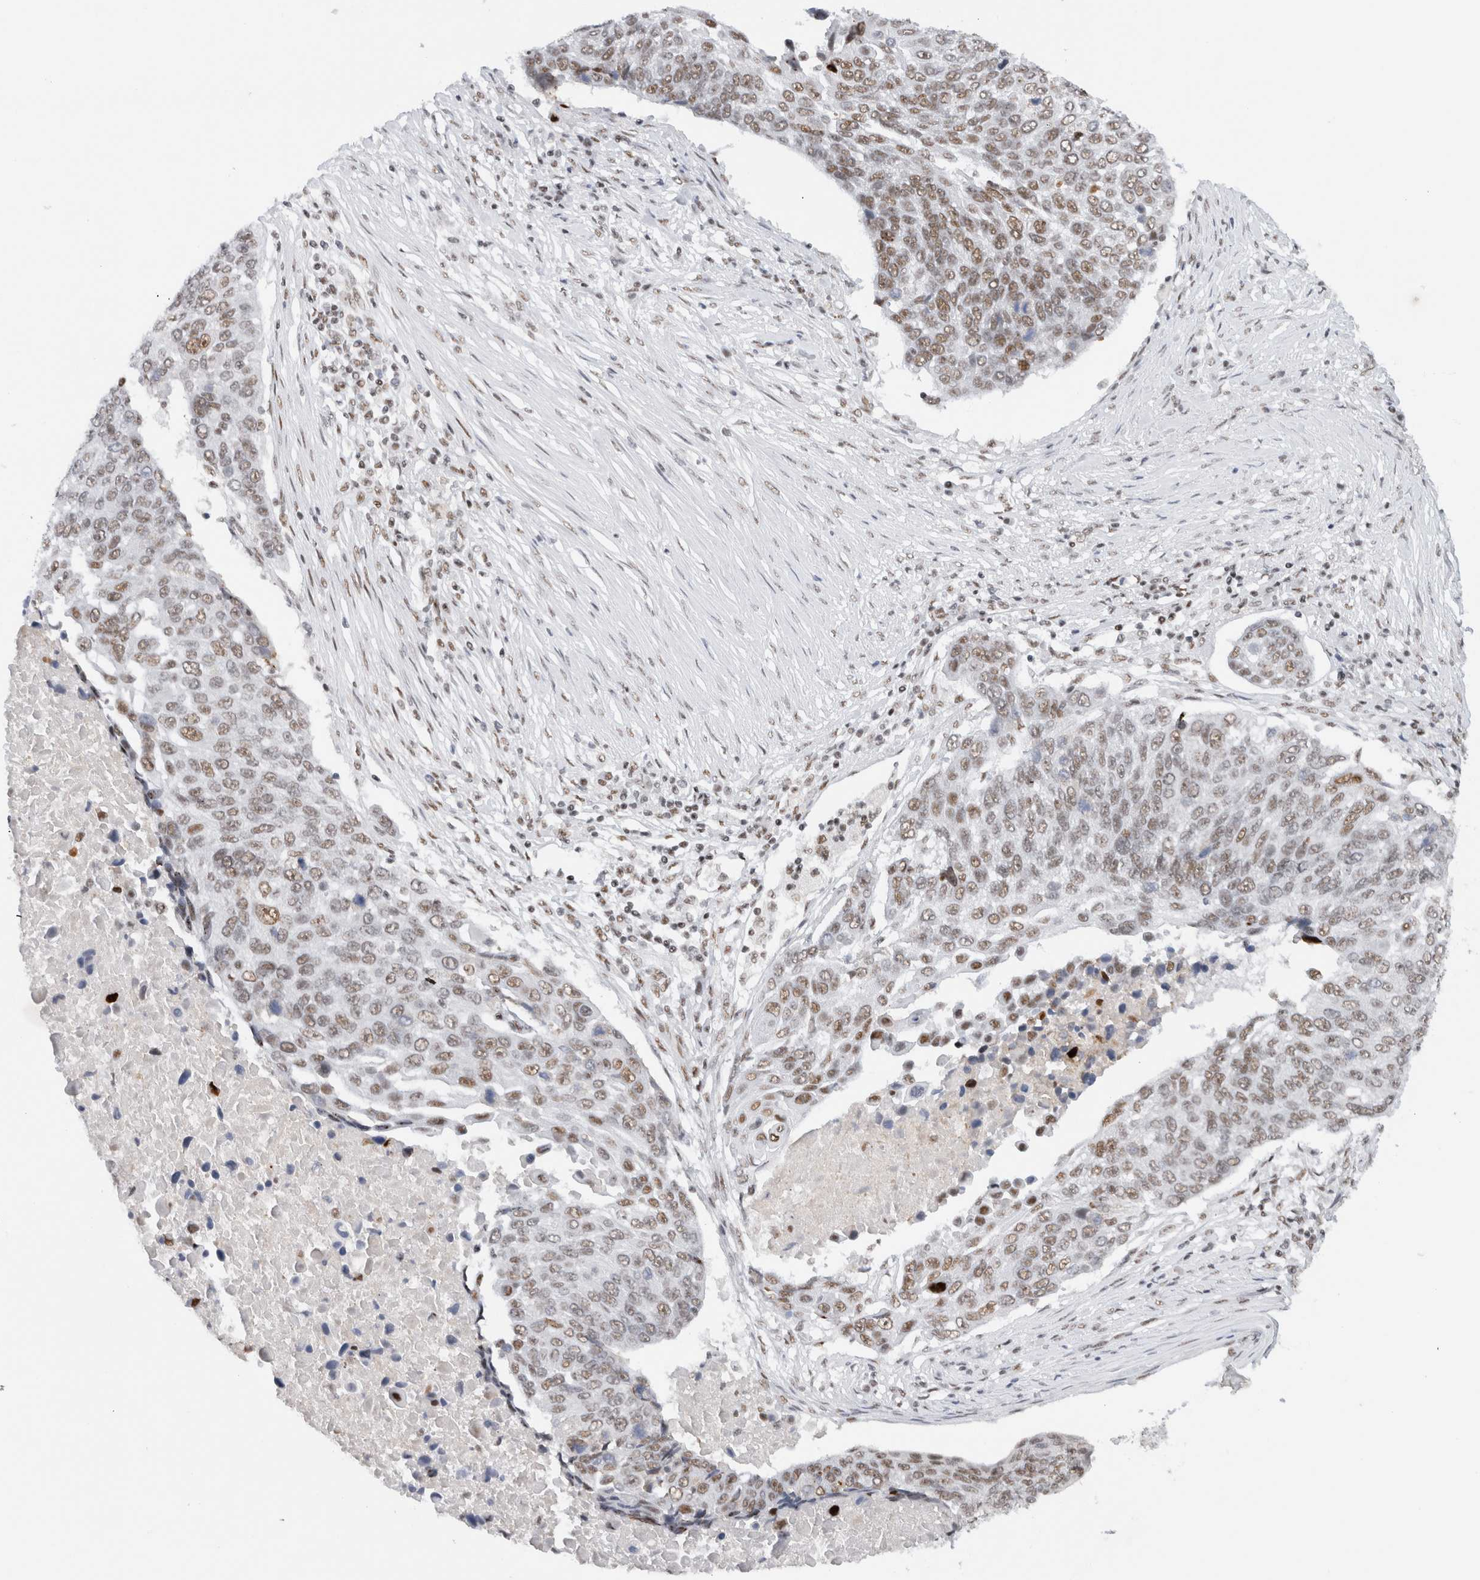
{"staining": {"intensity": "moderate", "quantity": ">75%", "location": "nuclear"}, "tissue": "lung cancer", "cell_type": "Tumor cells", "image_type": "cancer", "snomed": [{"axis": "morphology", "description": "Squamous cell carcinoma, NOS"}, {"axis": "topography", "description": "Lung"}], "caption": "A photomicrograph showing moderate nuclear expression in approximately >75% of tumor cells in lung cancer, as visualized by brown immunohistochemical staining.", "gene": "COPS7A", "patient": {"sex": "male", "age": 66}}